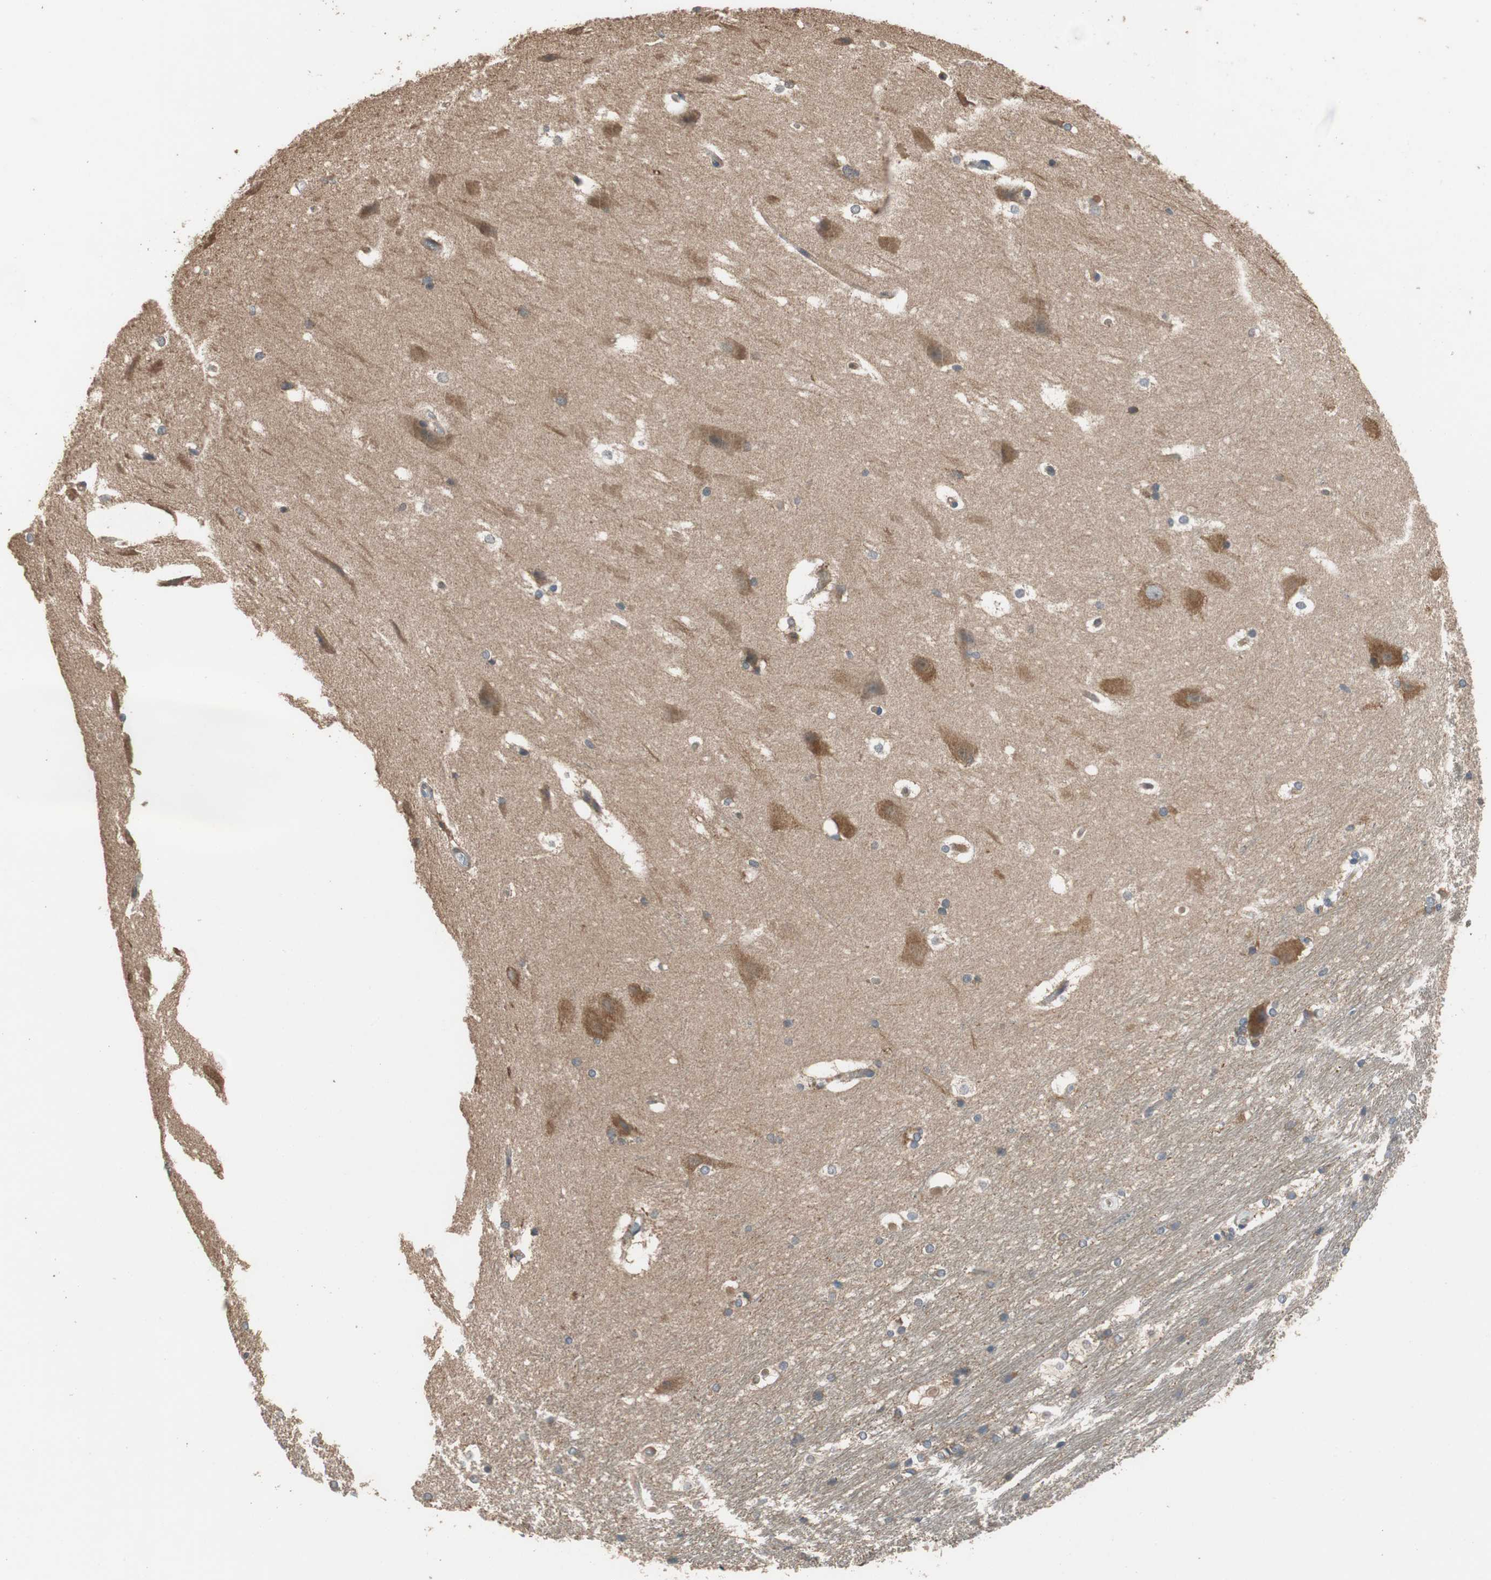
{"staining": {"intensity": "moderate", "quantity": "<25%", "location": "cytoplasmic/membranous"}, "tissue": "hippocampus", "cell_type": "Glial cells", "image_type": "normal", "snomed": [{"axis": "morphology", "description": "Normal tissue, NOS"}, {"axis": "topography", "description": "Hippocampus"}], "caption": "Immunohistochemical staining of benign human hippocampus shows low levels of moderate cytoplasmic/membranous staining in approximately <25% of glial cells. (DAB (3,3'-diaminobenzidine) IHC with brightfield microscopy, high magnification).", "gene": "MAP4K2", "patient": {"sex": "female", "age": 19}}